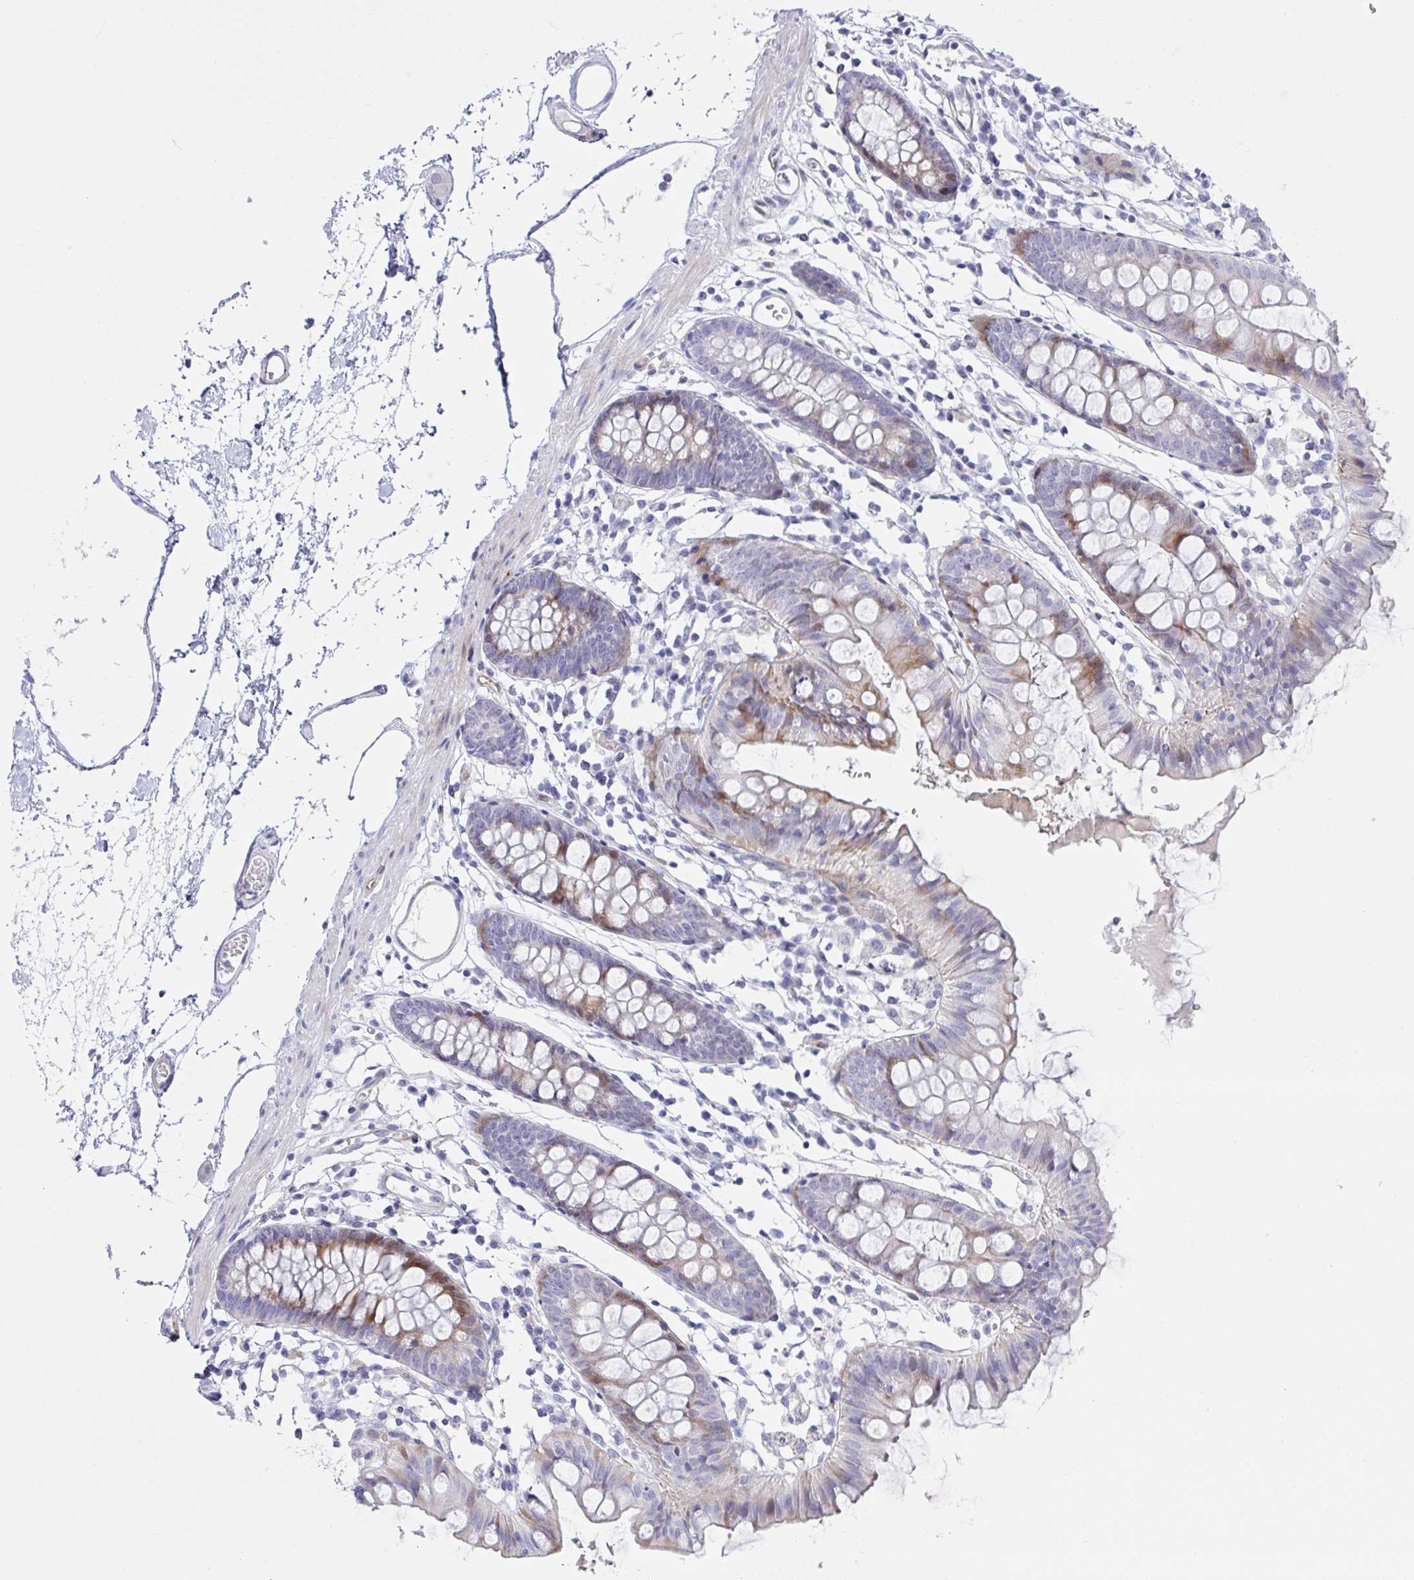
{"staining": {"intensity": "negative", "quantity": "none", "location": "none"}, "tissue": "colon", "cell_type": "Endothelial cells", "image_type": "normal", "snomed": [{"axis": "morphology", "description": "Normal tissue, NOS"}, {"axis": "topography", "description": "Colon"}], "caption": "The micrograph reveals no staining of endothelial cells in benign colon.", "gene": "ZNF713", "patient": {"sex": "female", "age": 84}}